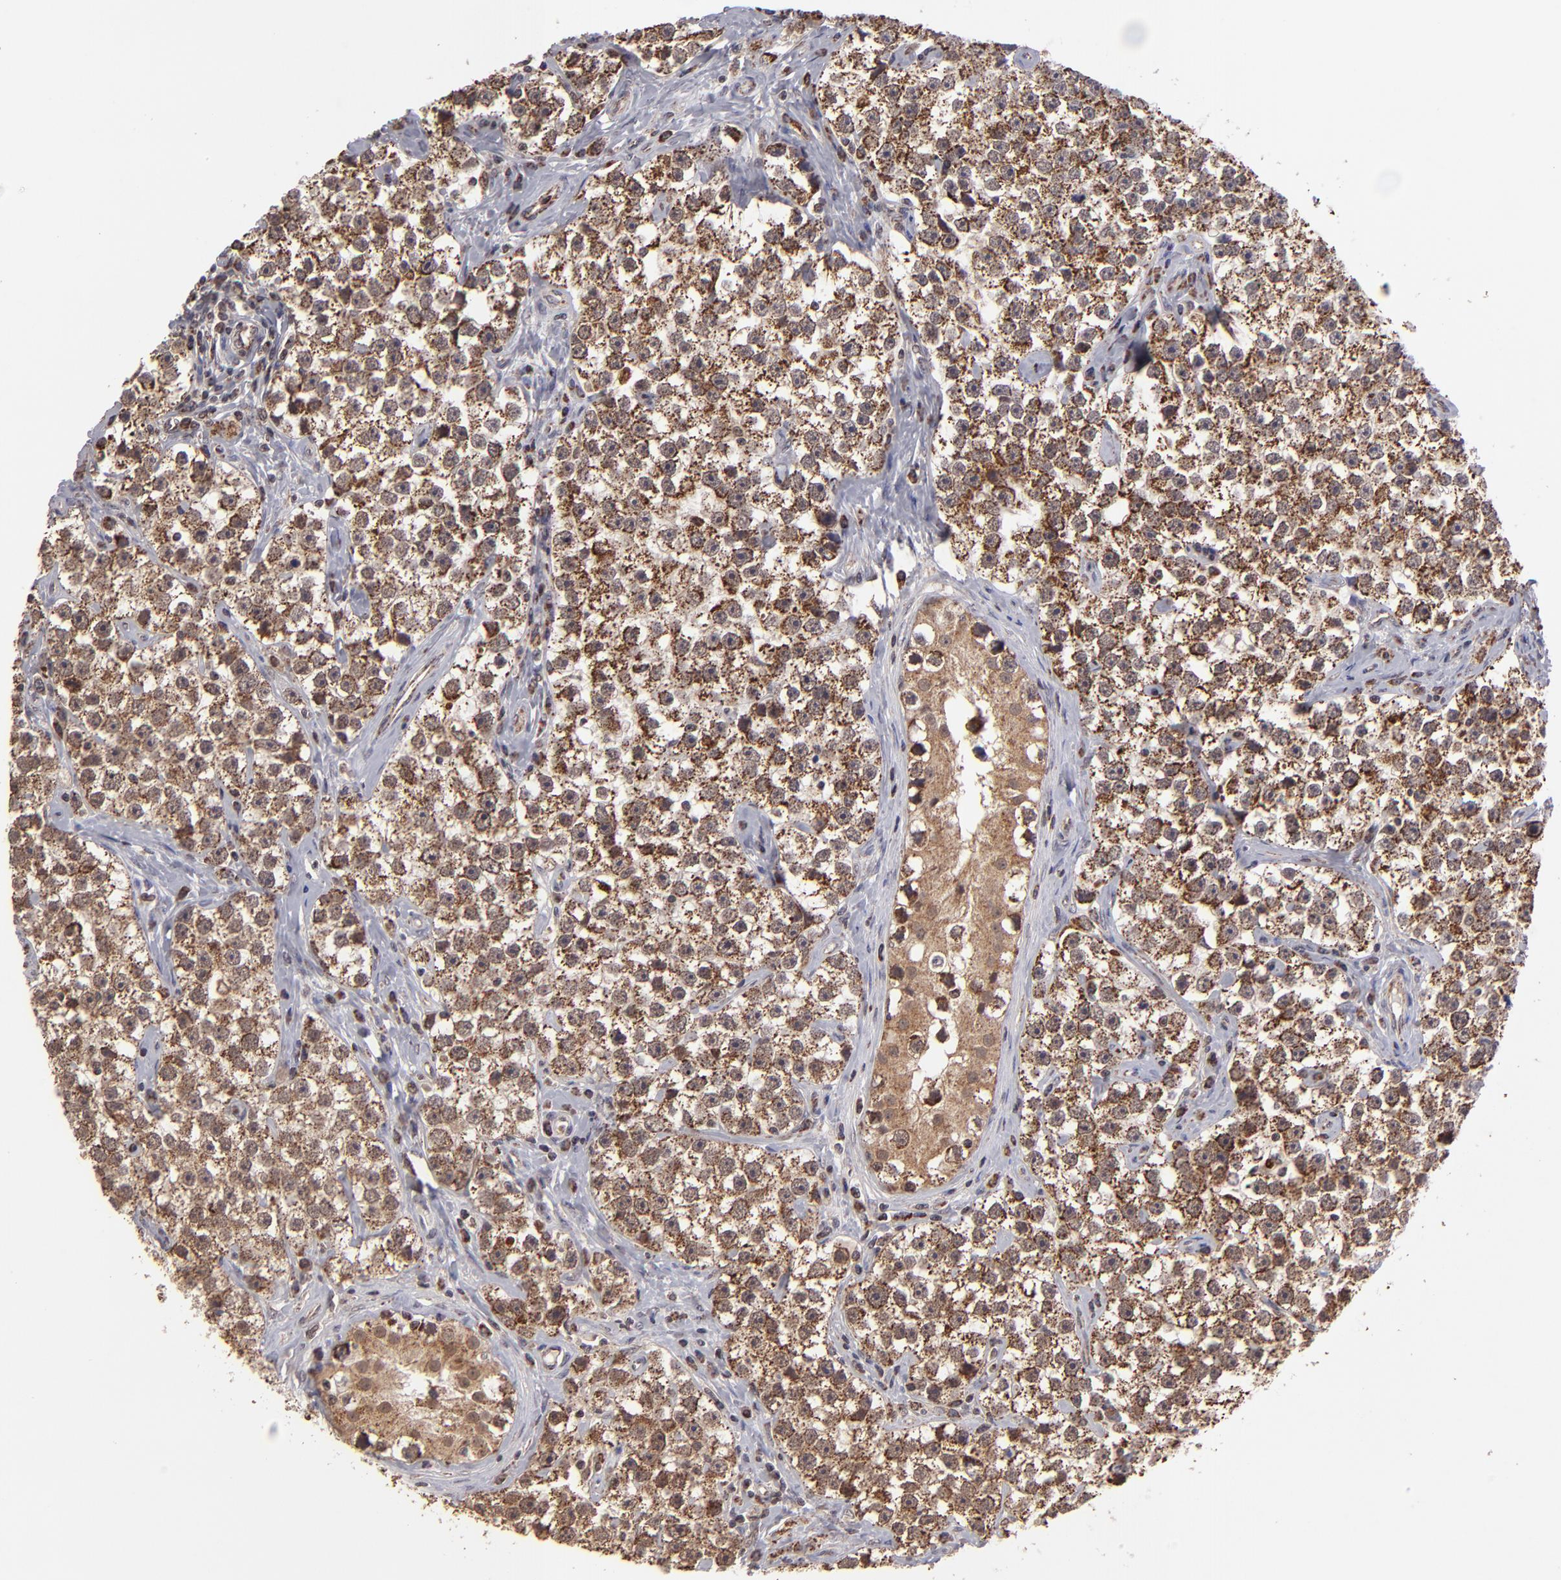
{"staining": {"intensity": "moderate", "quantity": ">75%", "location": "cytoplasmic/membranous"}, "tissue": "testis cancer", "cell_type": "Tumor cells", "image_type": "cancer", "snomed": [{"axis": "morphology", "description": "Seminoma, NOS"}, {"axis": "topography", "description": "Testis"}], "caption": "Seminoma (testis) tissue shows moderate cytoplasmic/membranous expression in about >75% of tumor cells", "gene": "SLC15A1", "patient": {"sex": "male", "age": 32}}